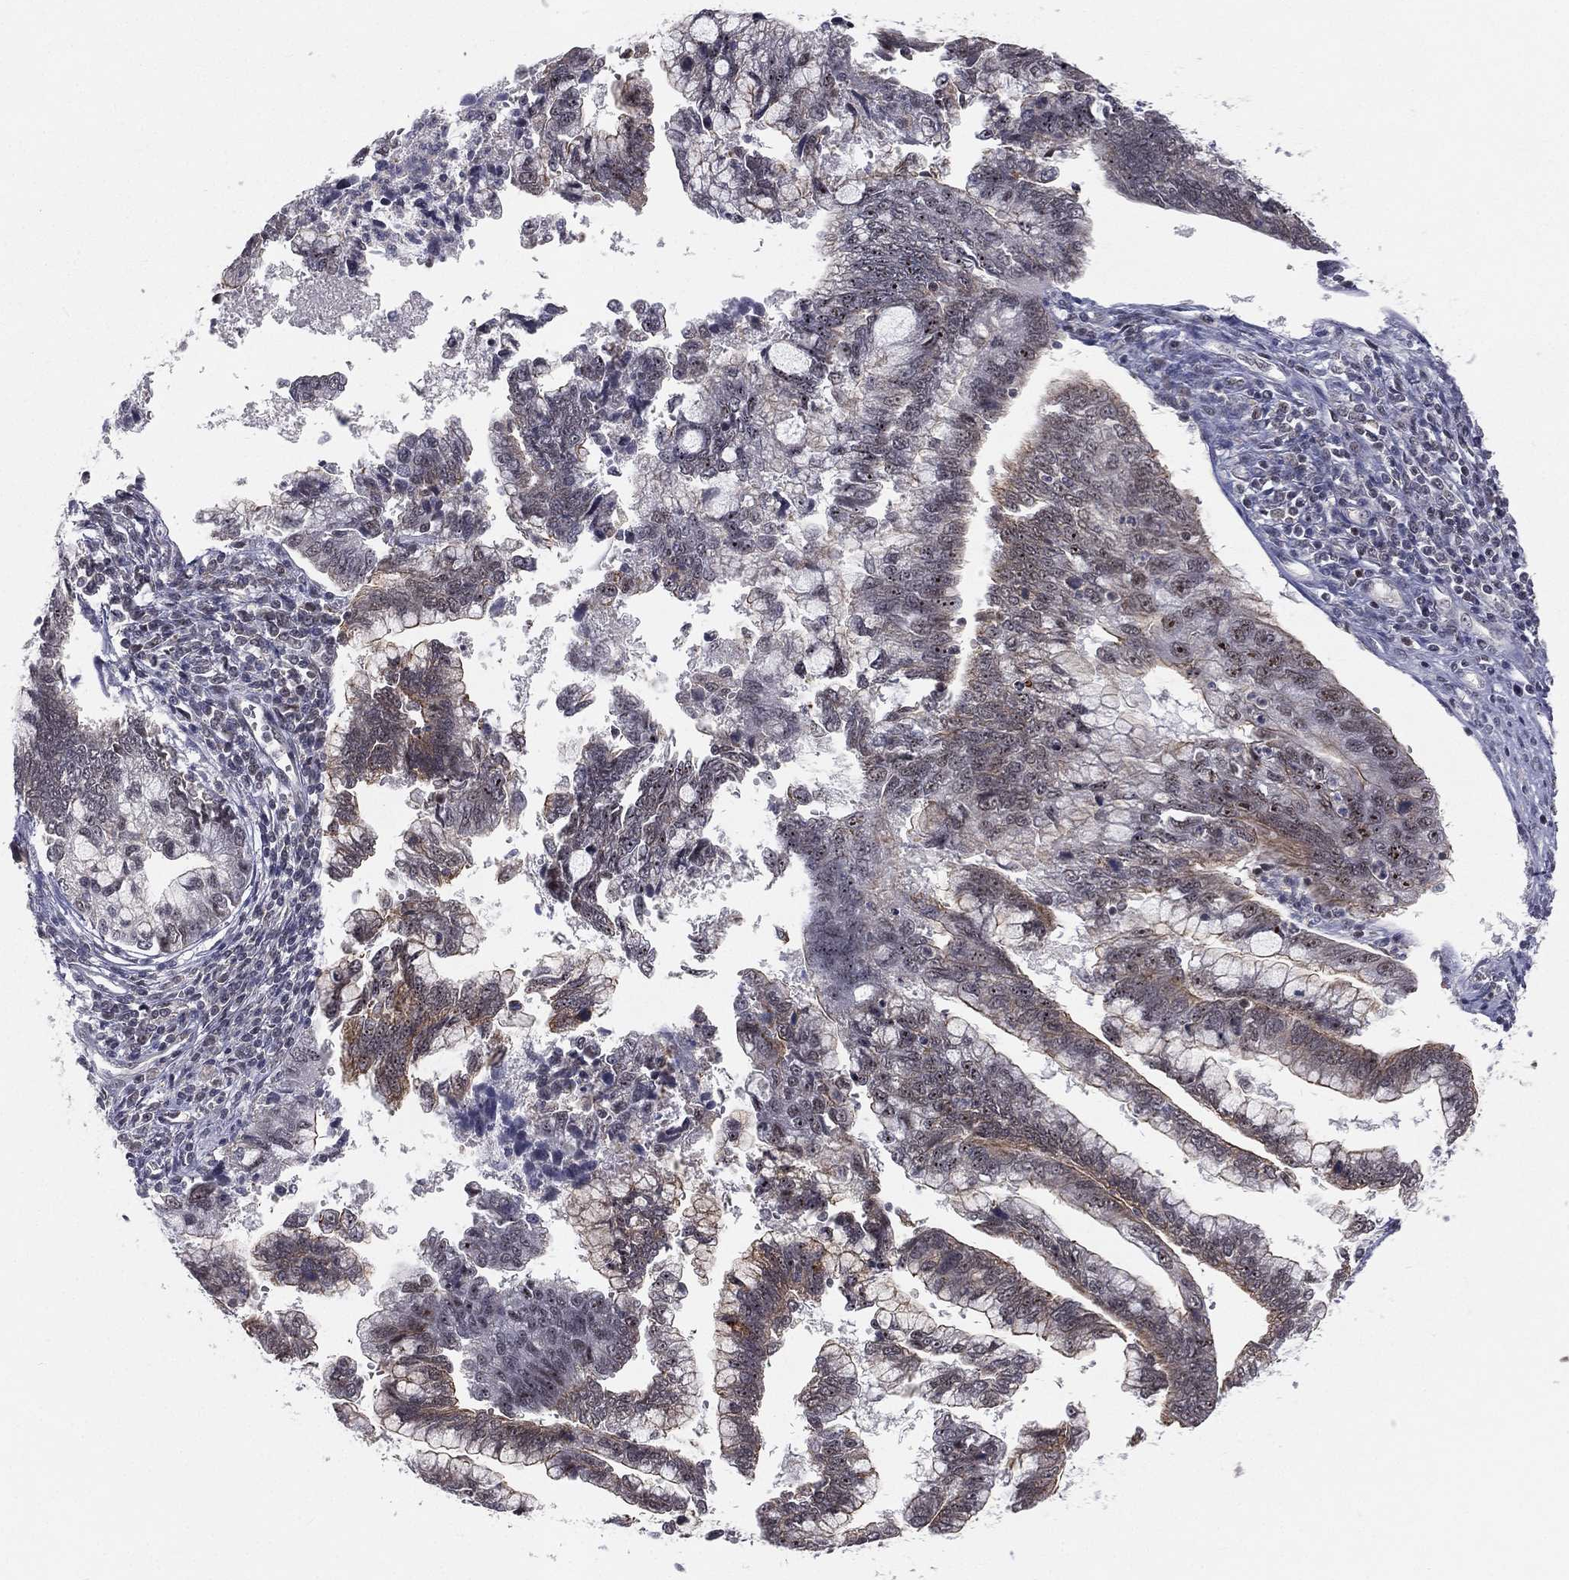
{"staining": {"intensity": "weak", "quantity": "<25%", "location": "cytoplasmic/membranous"}, "tissue": "cervical cancer", "cell_type": "Tumor cells", "image_type": "cancer", "snomed": [{"axis": "morphology", "description": "Adenocarcinoma, NOS"}, {"axis": "topography", "description": "Cervix"}], "caption": "Cervical adenocarcinoma was stained to show a protein in brown. There is no significant staining in tumor cells. (DAB immunohistochemistry (IHC), high magnification).", "gene": "MORC2", "patient": {"sex": "female", "age": 44}}